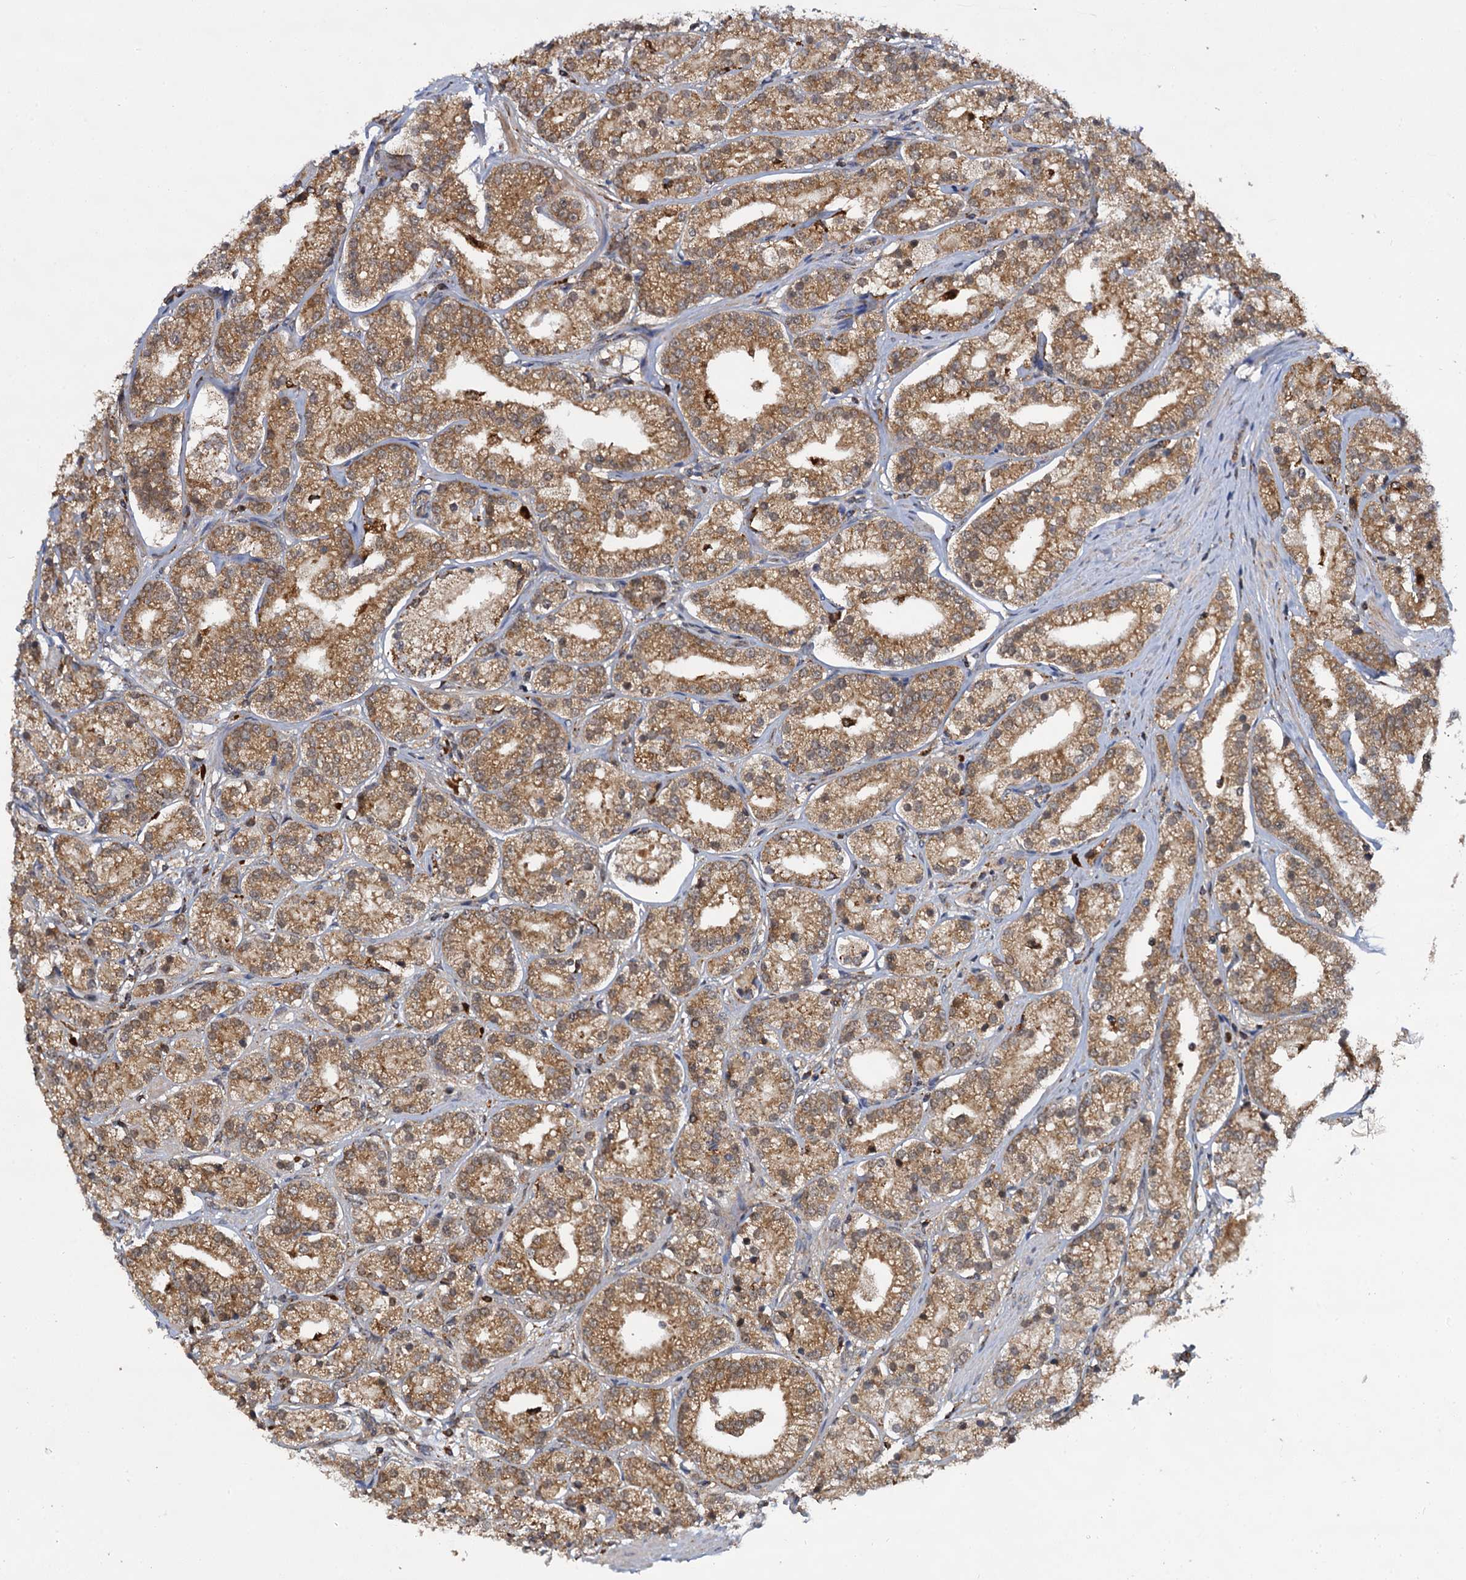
{"staining": {"intensity": "moderate", "quantity": ">75%", "location": "cytoplasmic/membranous"}, "tissue": "prostate cancer", "cell_type": "Tumor cells", "image_type": "cancer", "snomed": [{"axis": "morphology", "description": "Adenocarcinoma, High grade"}, {"axis": "topography", "description": "Prostate"}], "caption": "Immunohistochemistry (DAB (3,3'-diaminobenzidine)) staining of human prostate cancer reveals moderate cytoplasmic/membranous protein positivity in approximately >75% of tumor cells. (IHC, brightfield microscopy, high magnification).", "gene": "UFM1", "patient": {"sex": "male", "age": 69}}